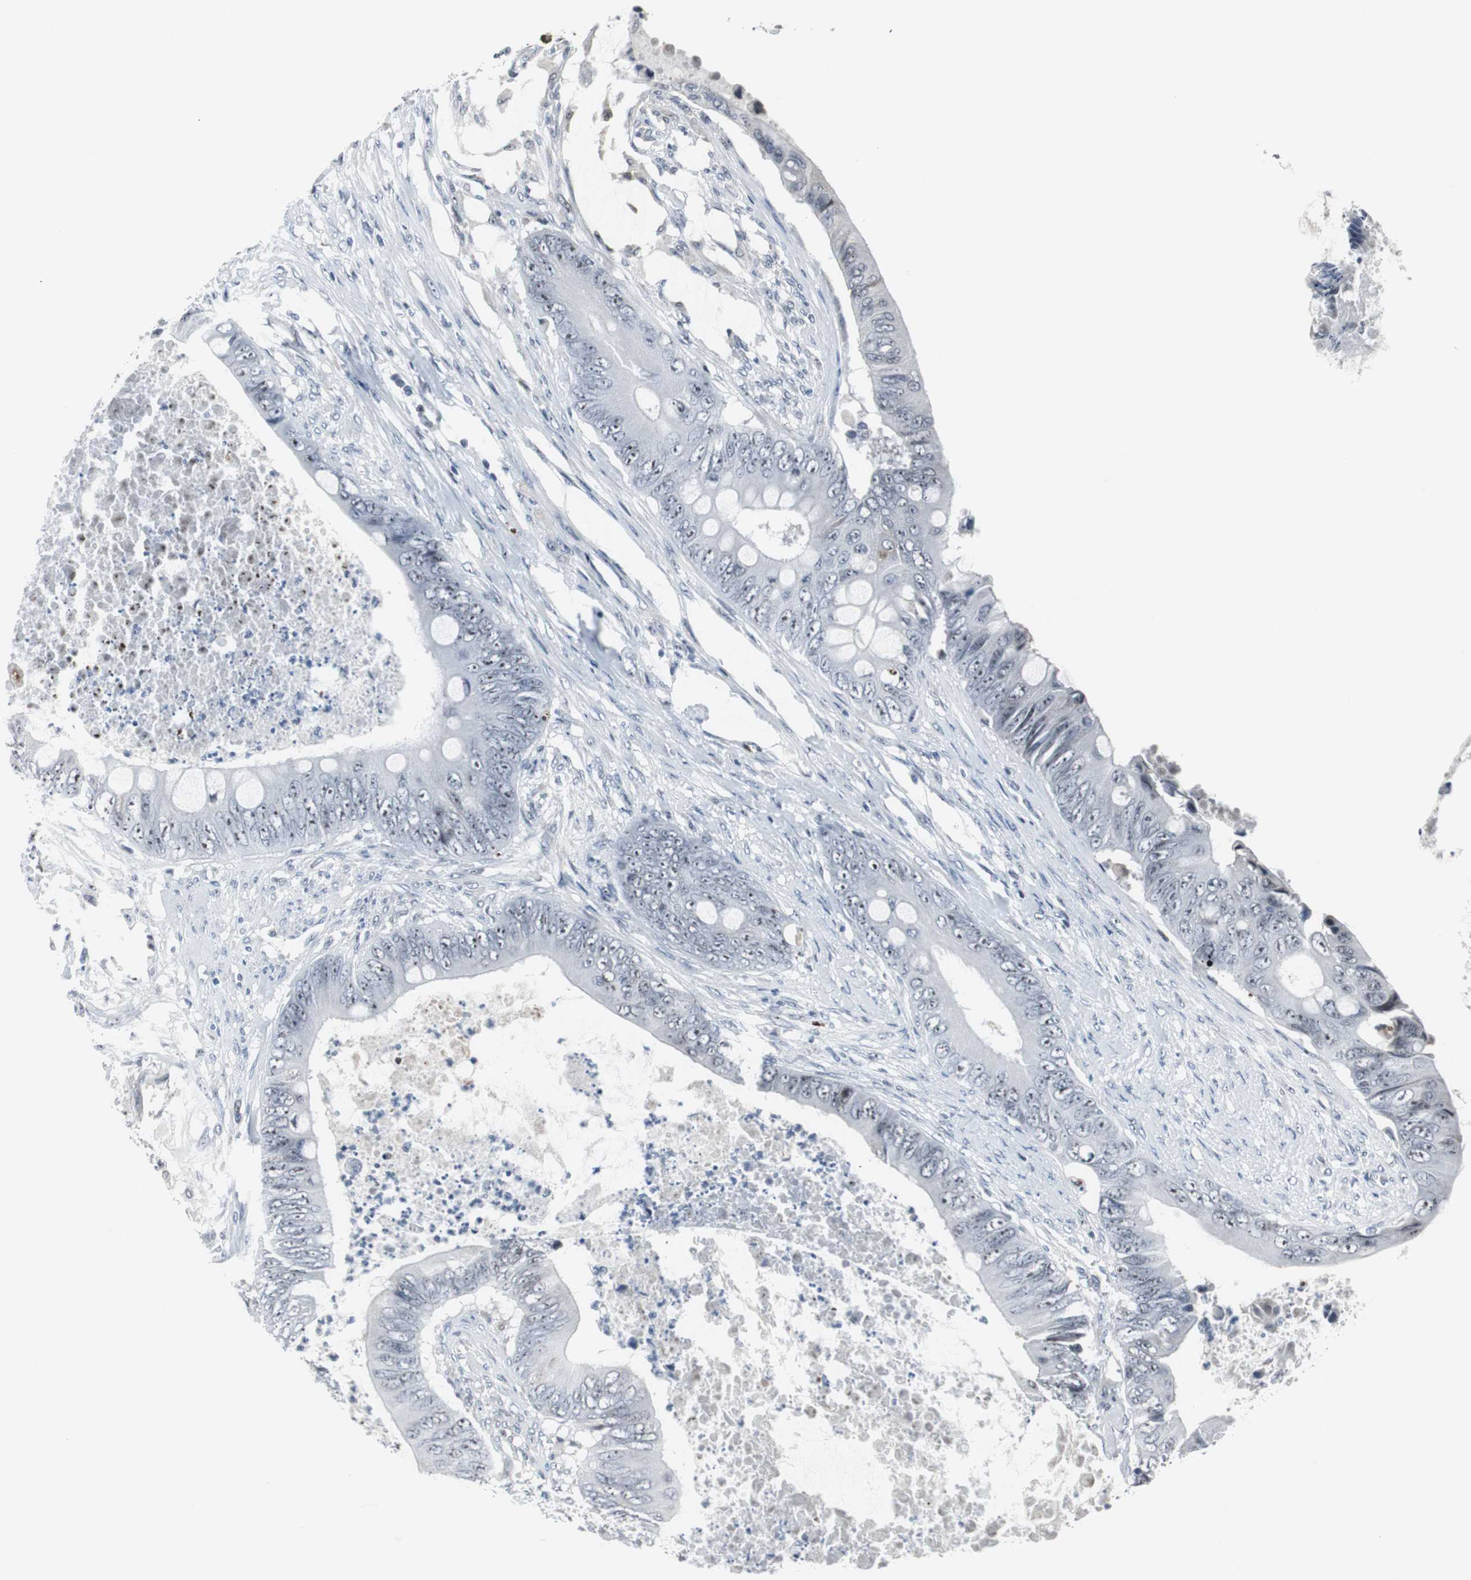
{"staining": {"intensity": "weak", "quantity": ">75%", "location": "nuclear"}, "tissue": "colorectal cancer", "cell_type": "Tumor cells", "image_type": "cancer", "snomed": [{"axis": "morphology", "description": "Adenocarcinoma, NOS"}, {"axis": "topography", "description": "Rectum"}], "caption": "Colorectal cancer tissue shows weak nuclear expression in about >75% of tumor cells", "gene": "DOK1", "patient": {"sex": "female", "age": 77}}